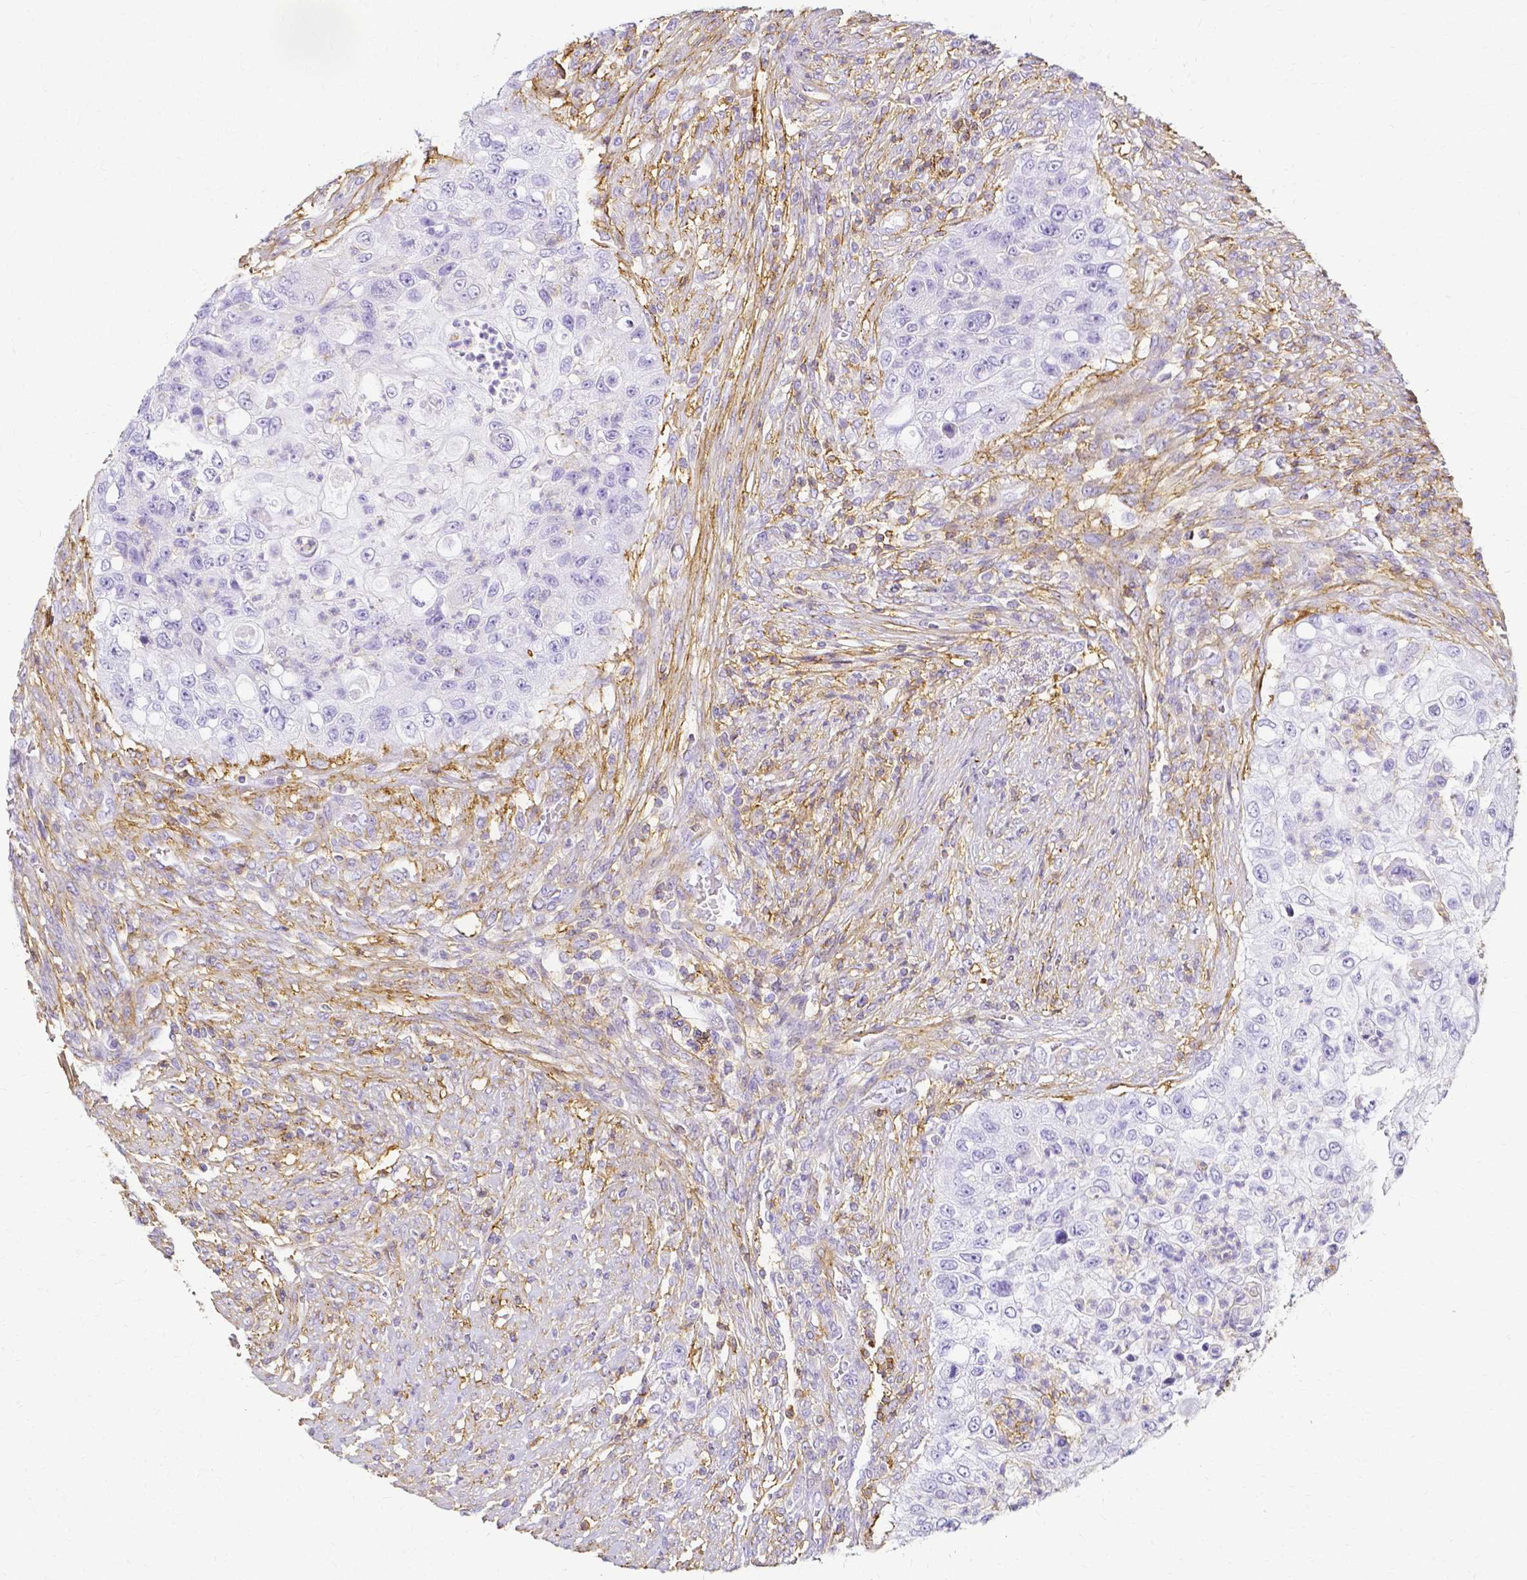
{"staining": {"intensity": "negative", "quantity": "none", "location": "none"}, "tissue": "urothelial cancer", "cell_type": "Tumor cells", "image_type": "cancer", "snomed": [{"axis": "morphology", "description": "Urothelial carcinoma, High grade"}, {"axis": "topography", "description": "Urinary bladder"}], "caption": "There is no significant positivity in tumor cells of urothelial carcinoma (high-grade). The staining is performed using DAB (3,3'-diaminobenzidine) brown chromogen with nuclei counter-stained in using hematoxylin.", "gene": "HSPA12A", "patient": {"sex": "female", "age": 60}}